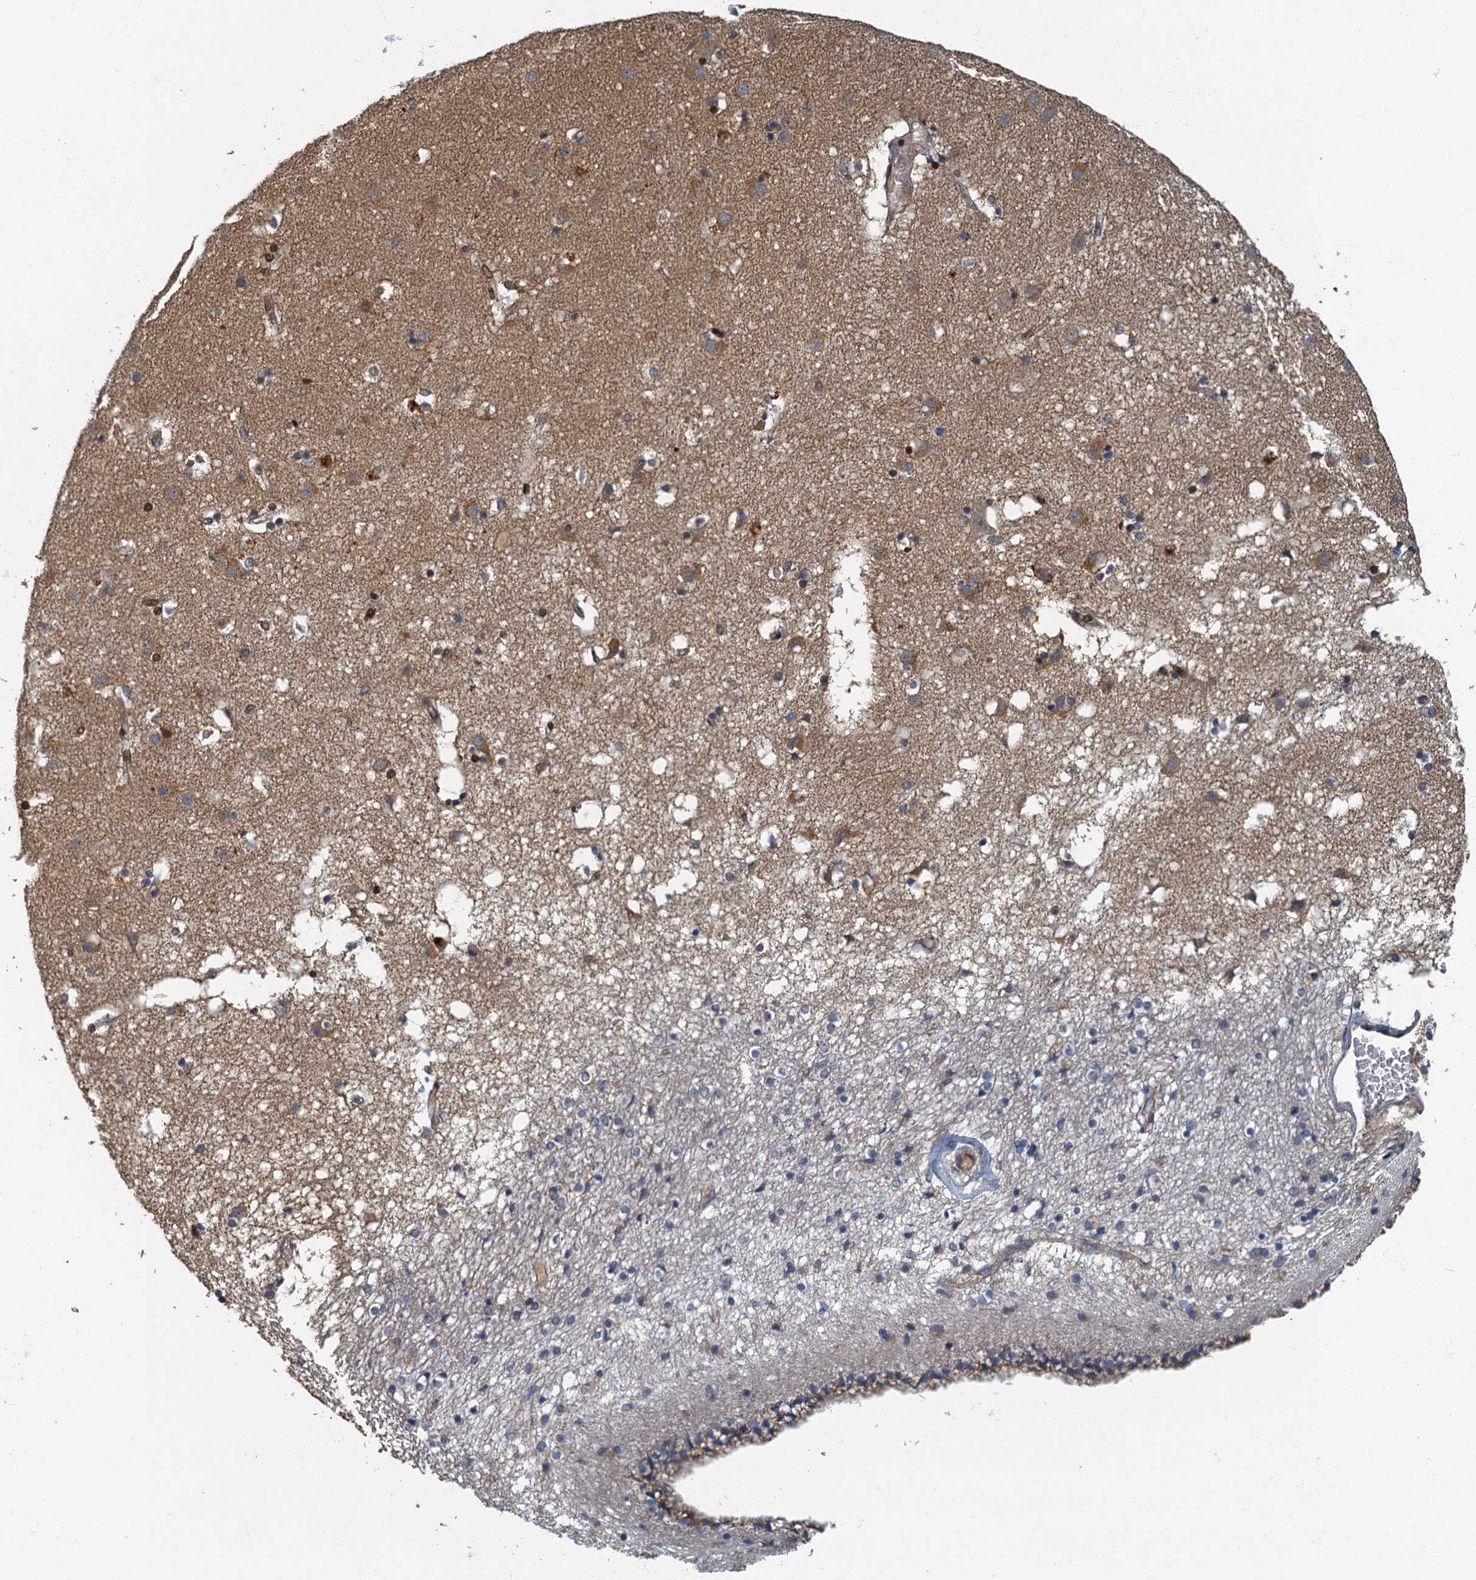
{"staining": {"intensity": "moderate", "quantity": "<25%", "location": "nuclear"}, "tissue": "caudate", "cell_type": "Glial cells", "image_type": "normal", "snomed": [{"axis": "morphology", "description": "Normal tissue, NOS"}, {"axis": "topography", "description": "Lateral ventricle wall"}], "caption": "Caudate stained with immunohistochemistry shows moderate nuclear expression in about <25% of glial cells.", "gene": "DDX49", "patient": {"sex": "male", "age": 70}}